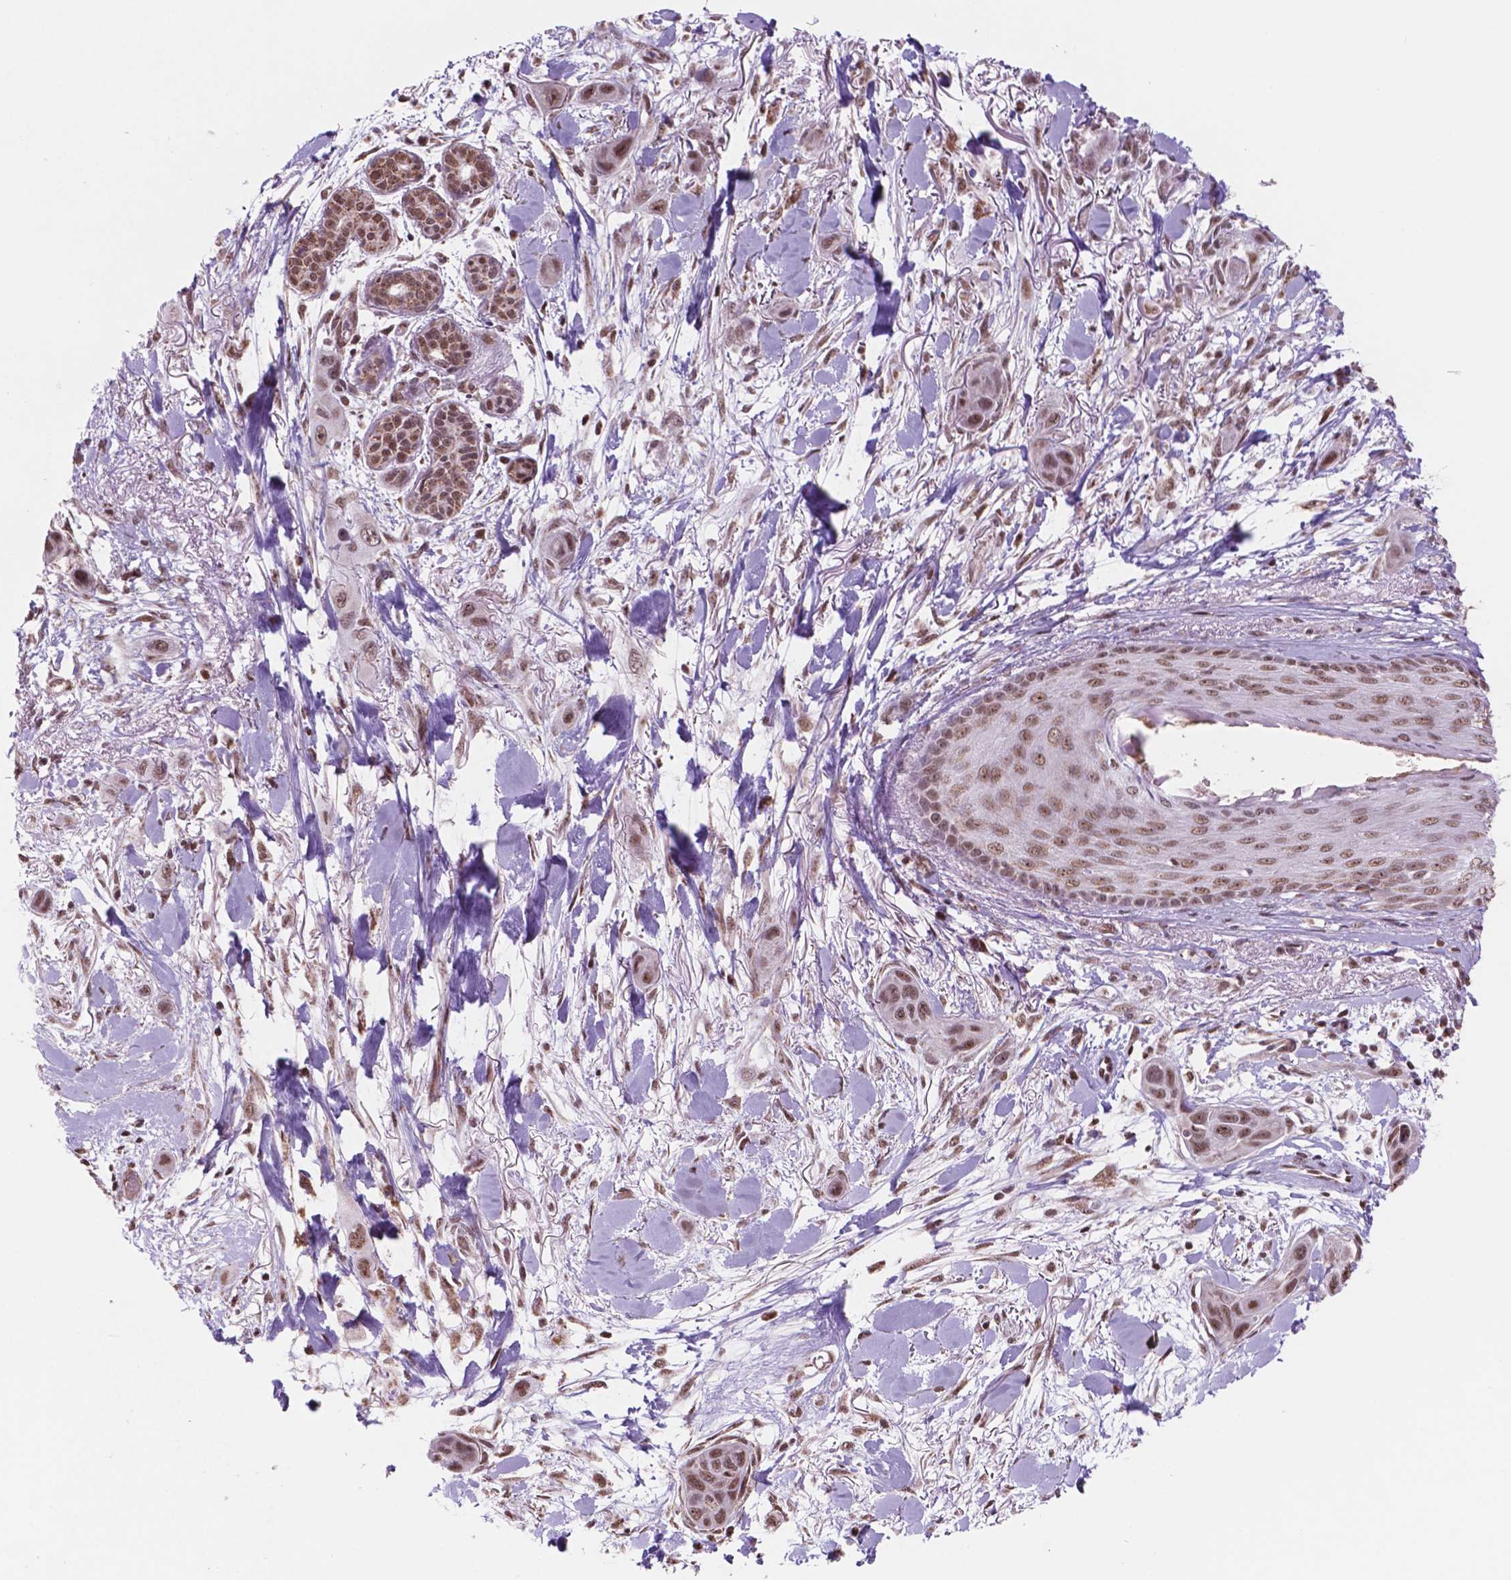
{"staining": {"intensity": "moderate", "quantity": ">75%", "location": "nuclear"}, "tissue": "skin cancer", "cell_type": "Tumor cells", "image_type": "cancer", "snomed": [{"axis": "morphology", "description": "Squamous cell carcinoma, NOS"}, {"axis": "topography", "description": "Skin"}], "caption": "High-magnification brightfield microscopy of skin squamous cell carcinoma stained with DAB (brown) and counterstained with hematoxylin (blue). tumor cells exhibit moderate nuclear expression is seen in approximately>75% of cells.", "gene": "NDUFA10", "patient": {"sex": "male", "age": 79}}